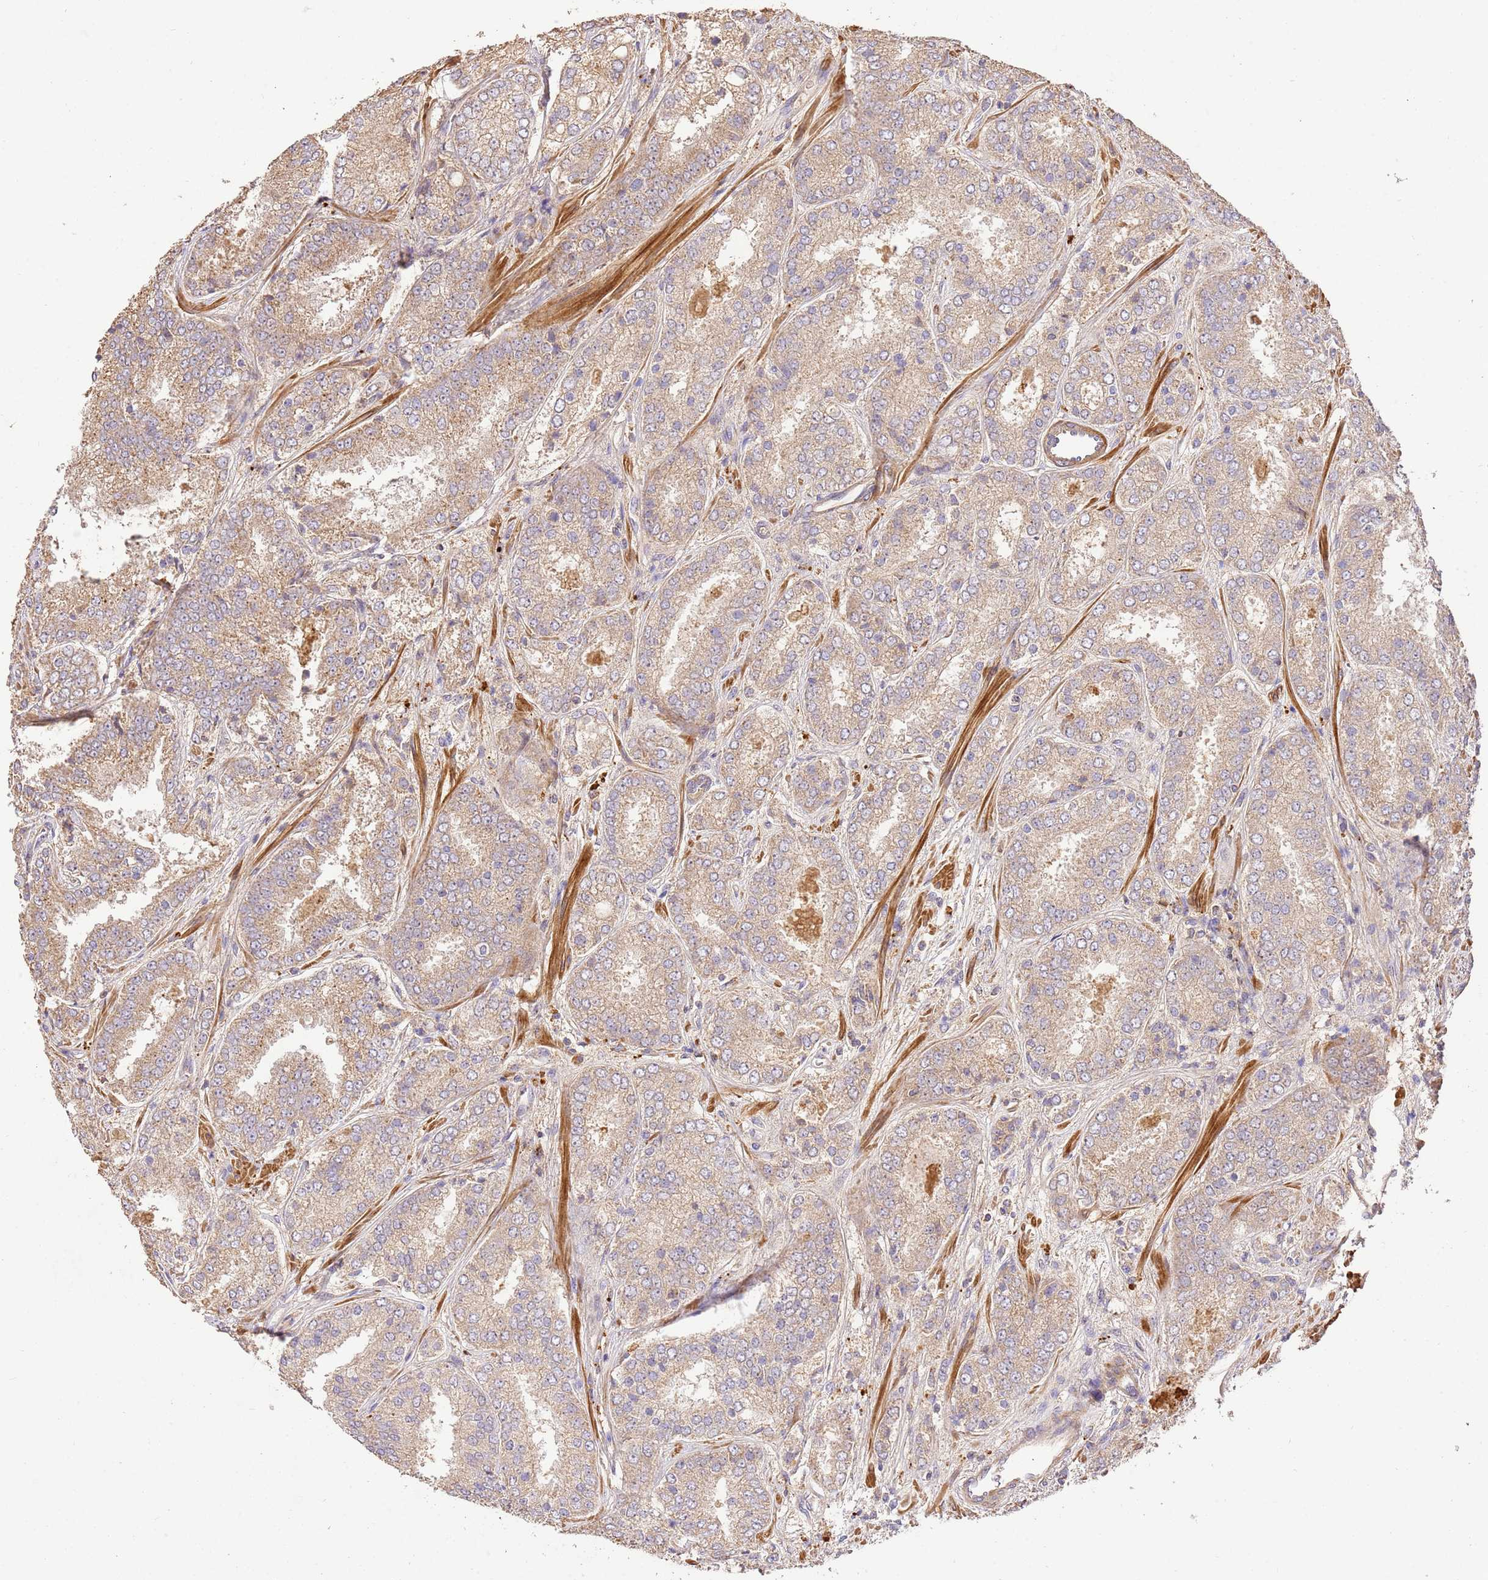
{"staining": {"intensity": "weak", "quantity": ">75%", "location": "cytoplasmic/membranous"}, "tissue": "prostate cancer", "cell_type": "Tumor cells", "image_type": "cancer", "snomed": [{"axis": "morphology", "description": "Adenocarcinoma, High grade"}, {"axis": "topography", "description": "Prostate"}], "caption": "Protein staining reveals weak cytoplasmic/membranous staining in about >75% of tumor cells in prostate cancer. (Stains: DAB (3,3'-diaminobenzidine) in brown, nuclei in blue, Microscopy: brightfield microscopy at high magnification).", "gene": "CEP55", "patient": {"sex": "male", "age": 63}}